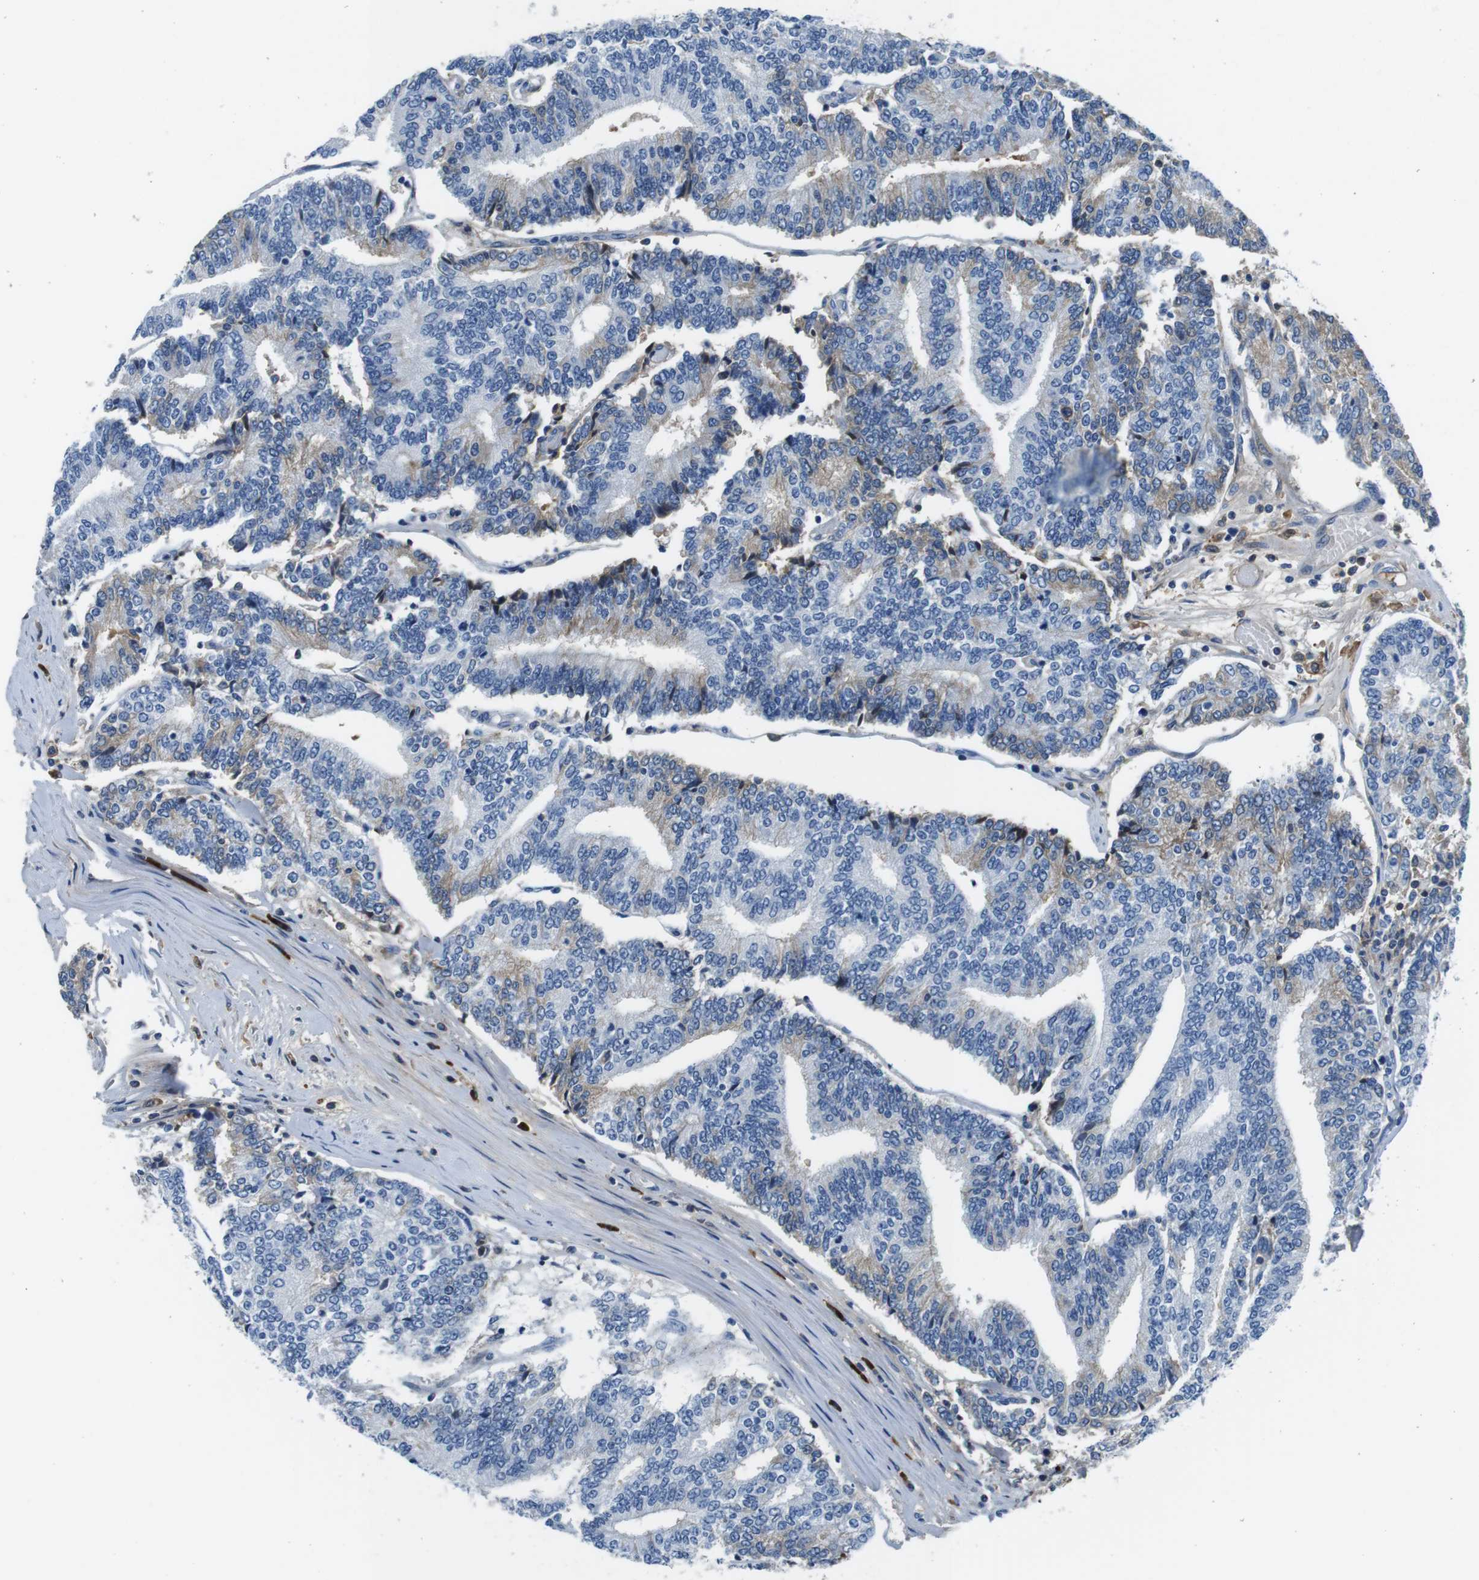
{"staining": {"intensity": "weak", "quantity": "25%-75%", "location": "cytoplasmic/membranous"}, "tissue": "prostate cancer", "cell_type": "Tumor cells", "image_type": "cancer", "snomed": [{"axis": "morphology", "description": "Normal tissue, NOS"}, {"axis": "morphology", "description": "Adenocarcinoma, High grade"}, {"axis": "topography", "description": "Prostate"}, {"axis": "topography", "description": "Seminal veicle"}], "caption": "DAB (3,3'-diaminobenzidine) immunohistochemical staining of human adenocarcinoma (high-grade) (prostate) demonstrates weak cytoplasmic/membranous protein expression in approximately 25%-75% of tumor cells. The staining was performed using DAB (3,3'-diaminobenzidine), with brown indicating positive protein expression. Nuclei are stained blue with hematoxylin.", "gene": "IGKC", "patient": {"sex": "male", "age": 55}}